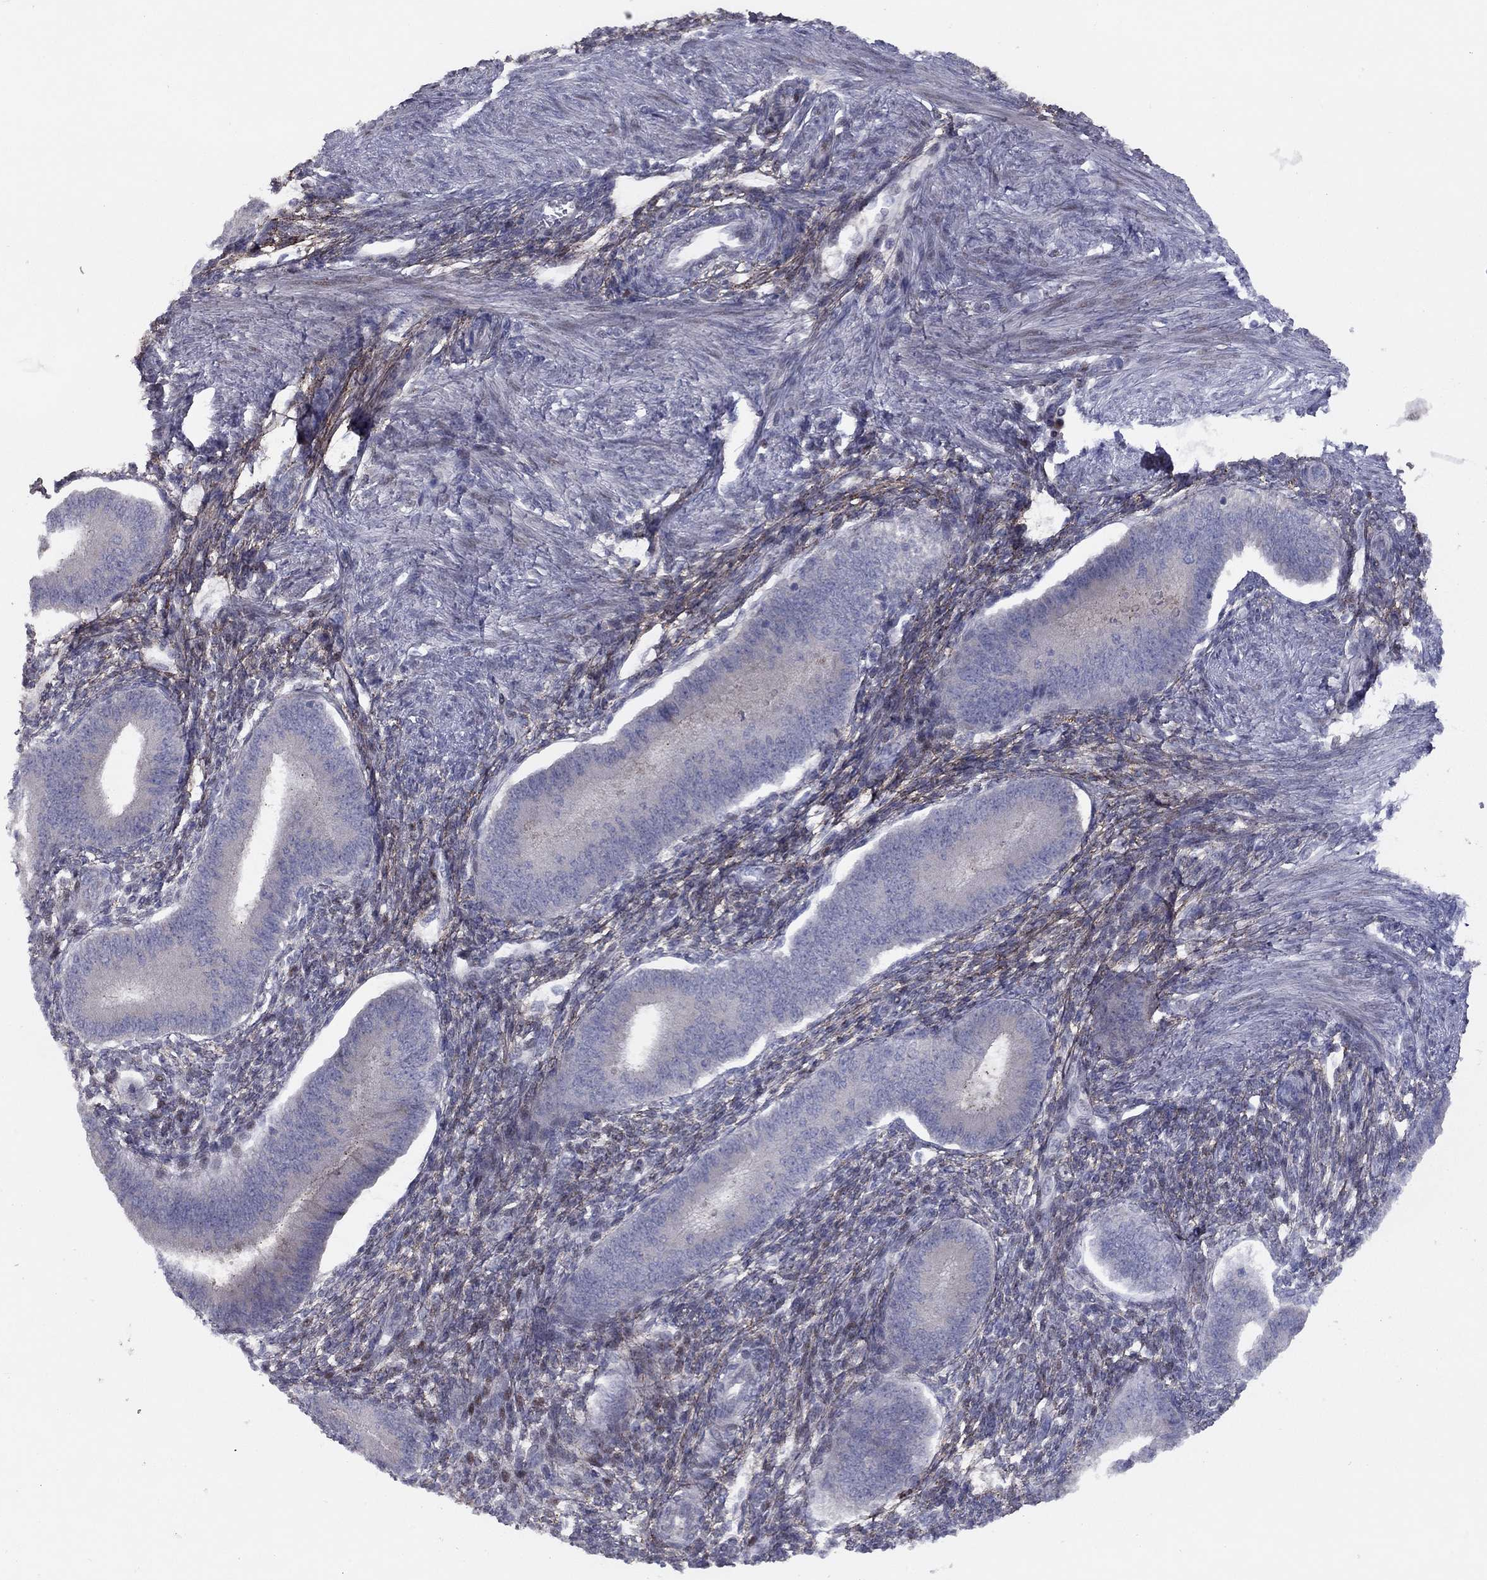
{"staining": {"intensity": "negative", "quantity": "none", "location": "none"}, "tissue": "endometrium", "cell_type": "Cells in endometrial stroma", "image_type": "normal", "snomed": [{"axis": "morphology", "description": "Normal tissue, NOS"}, {"axis": "topography", "description": "Endometrium"}], "caption": "An image of endometrium stained for a protein shows no brown staining in cells in endometrial stroma.", "gene": "DUSP7", "patient": {"sex": "female", "age": 39}}